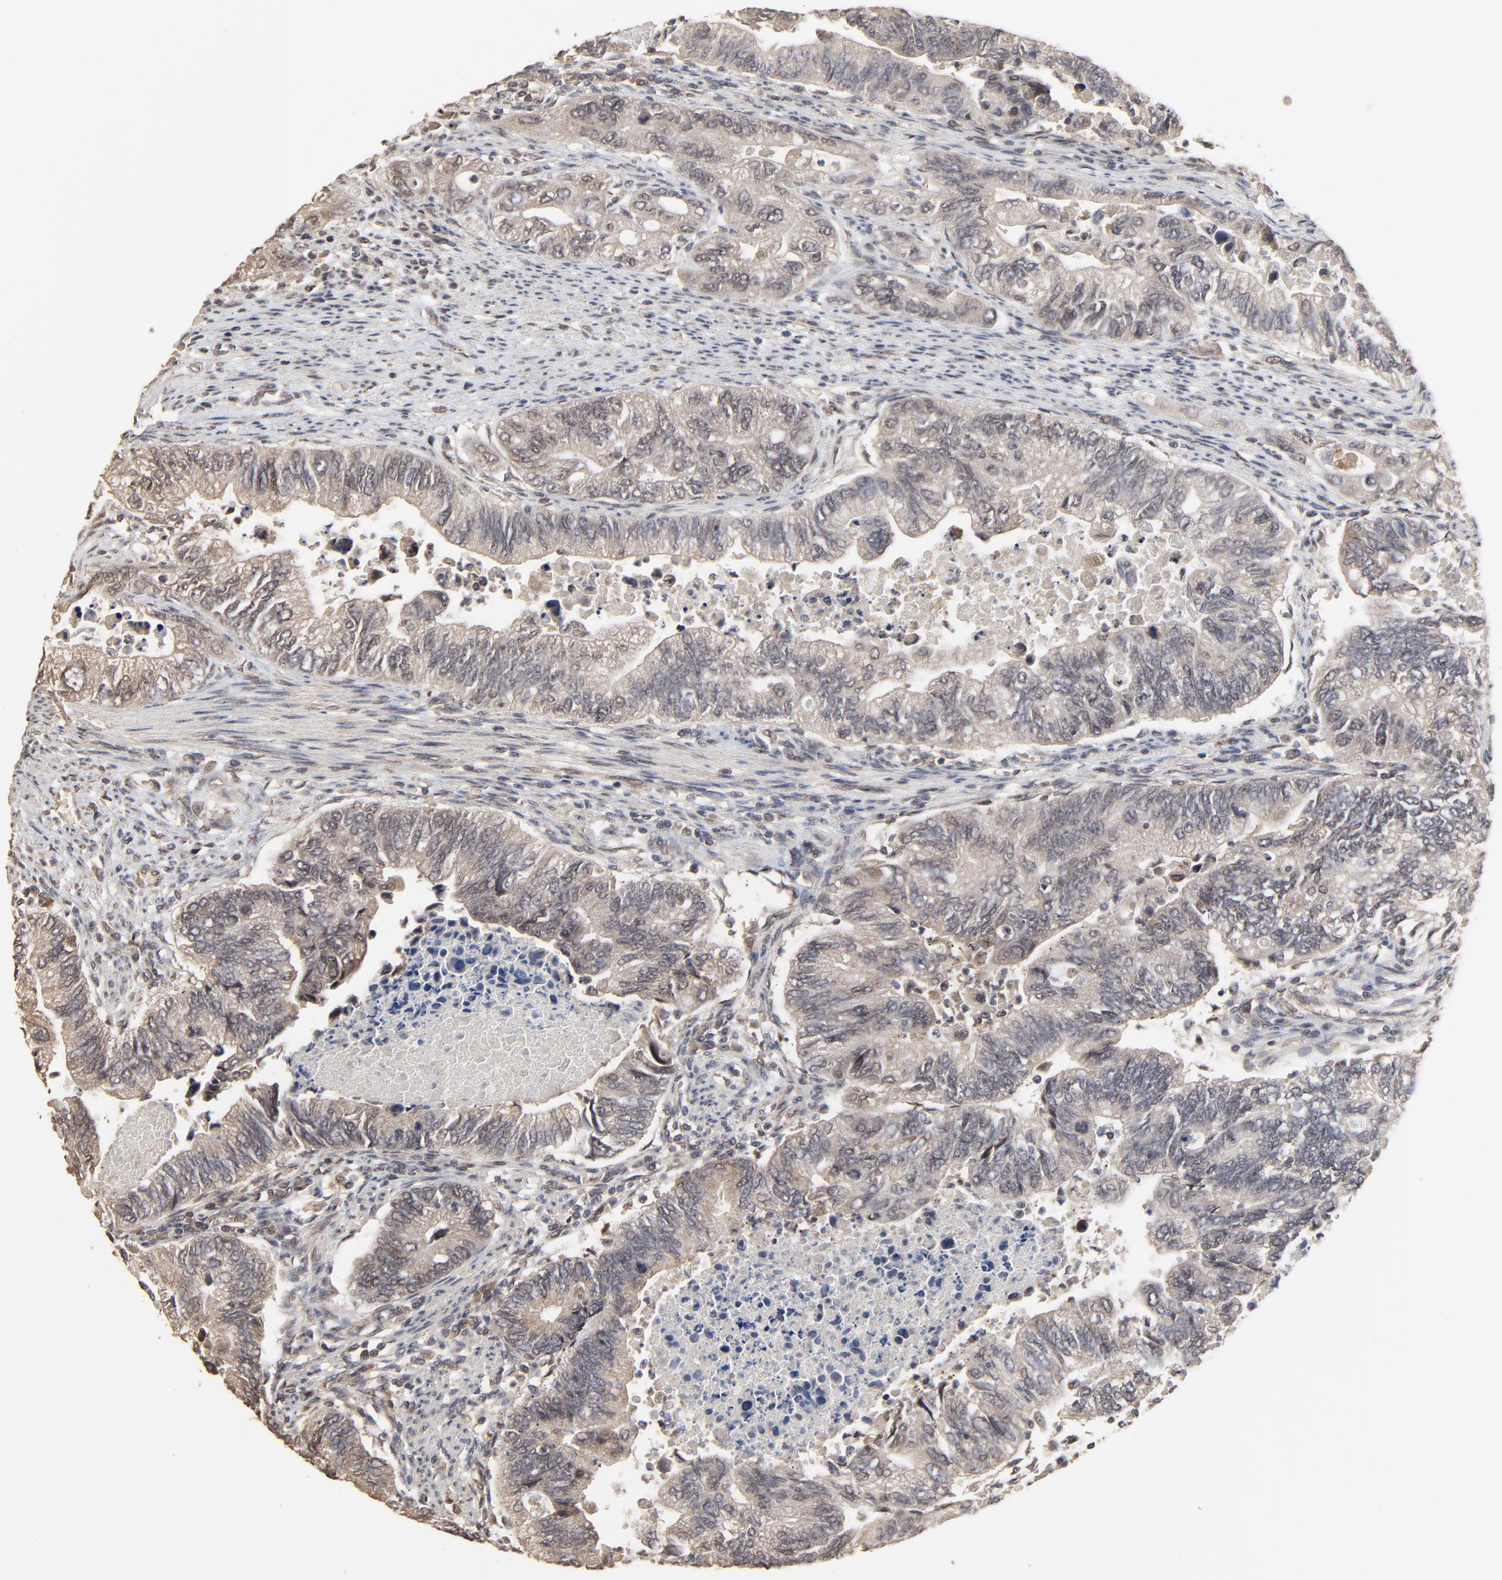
{"staining": {"intensity": "weak", "quantity": ">75%", "location": "cytoplasmic/membranous"}, "tissue": "colorectal cancer", "cell_type": "Tumor cells", "image_type": "cancer", "snomed": [{"axis": "morphology", "description": "Adenocarcinoma, NOS"}, {"axis": "topography", "description": "Colon"}], "caption": "Weak cytoplasmic/membranous staining is present in about >75% of tumor cells in adenocarcinoma (colorectal). The protein of interest is stained brown, and the nuclei are stained in blue (DAB (3,3'-diaminobenzidine) IHC with brightfield microscopy, high magnification).", "gene": "FAM227A", "patient": {"sex": "female", "age": 11}}